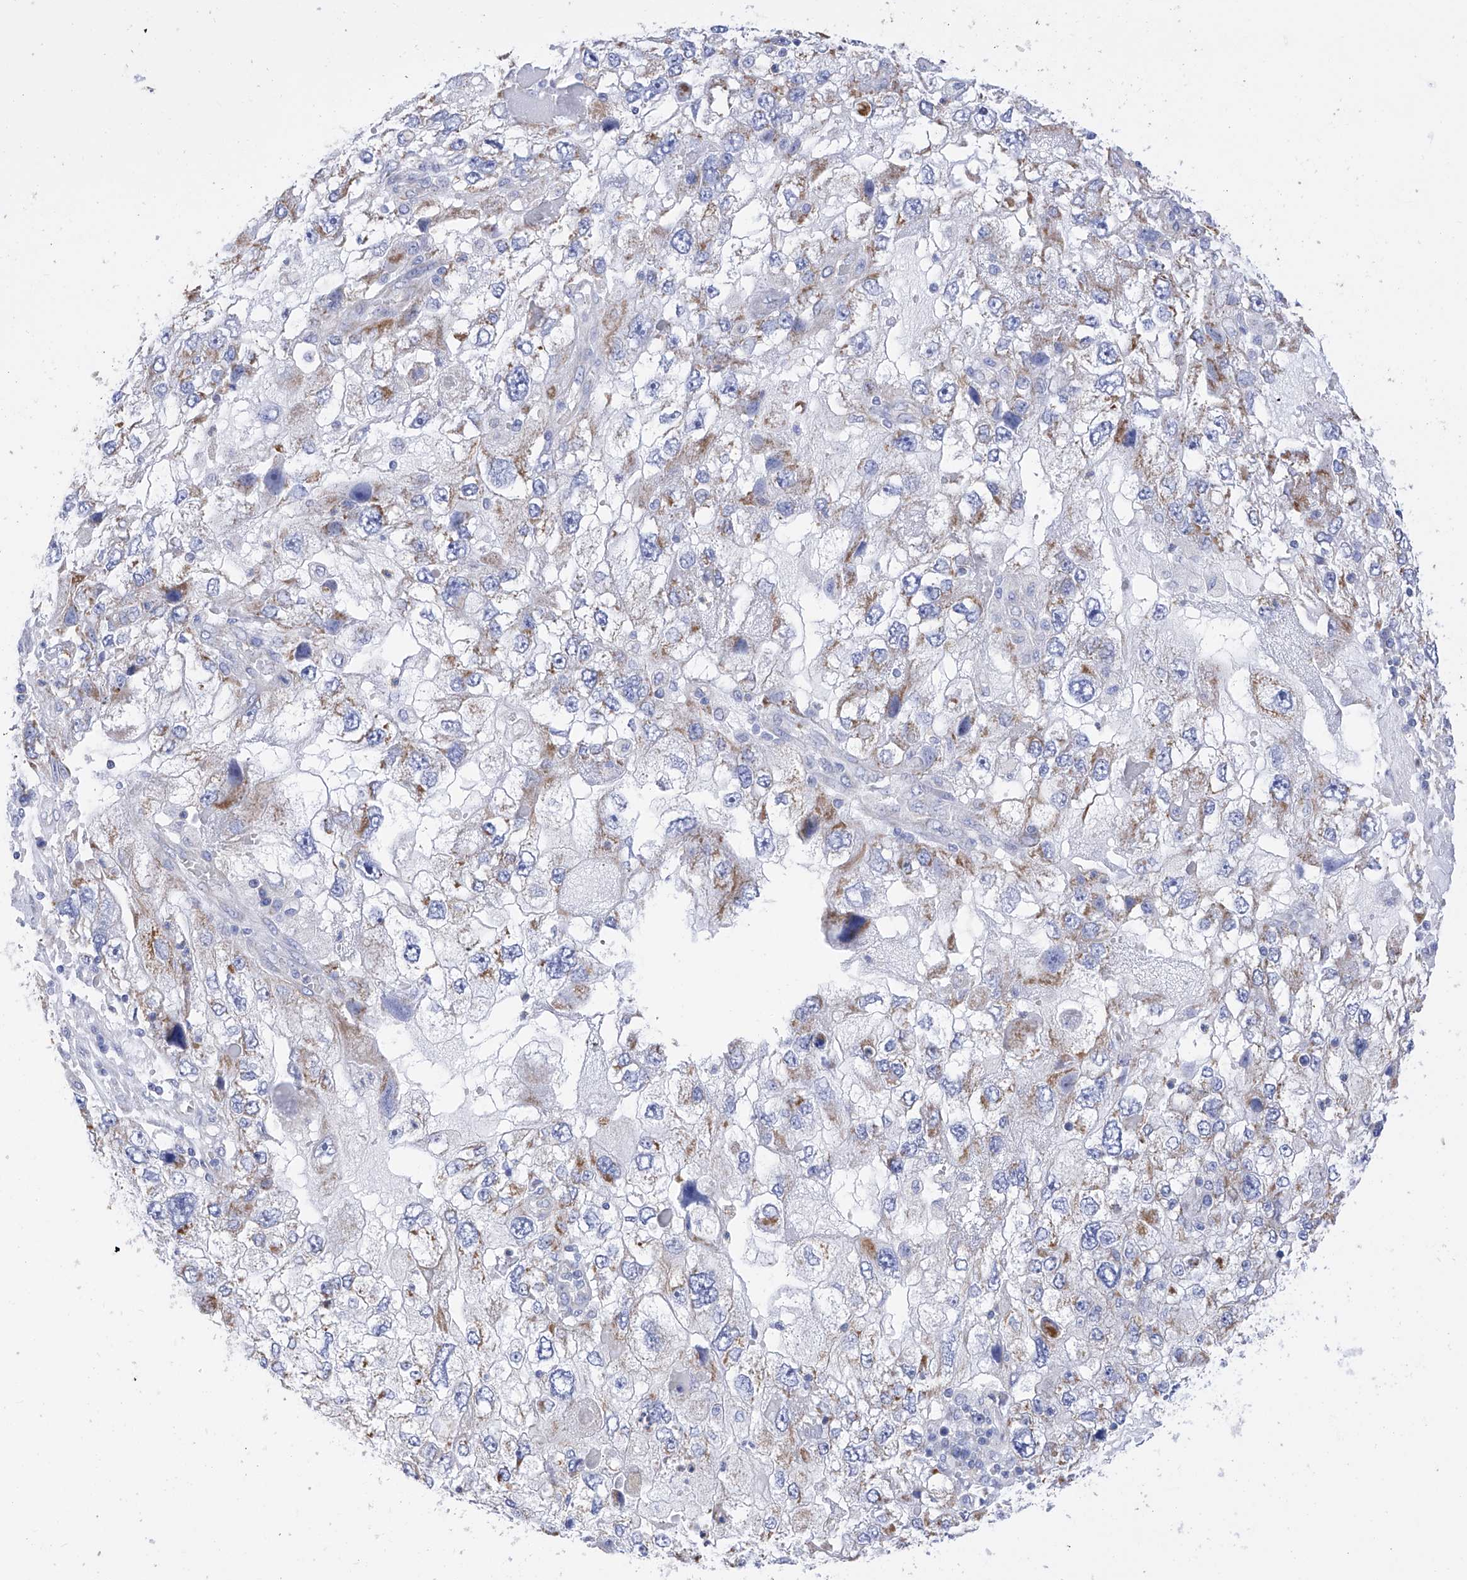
{"staining": {"intensity": "moderate", "quantity": "25%-75%", "location": "cytoplasmic/membranous"}, "tissue": "endometrial cancer", "cell_type": "Tumor cells", "image_type": "cancer", "snomed": [{"axis": "morphology", "description": "Adenocarcinoma, NOS"}, {"axis": "topography", "description": "Endometrium"}], "caption": "Endometrial adenocarcinoma tissue displays moderate cytoplasmic/membranous expression in approximately 25%-75% of tumor cells", "gene": "FLG", "patient": {"sex": "female", "age": 49}}